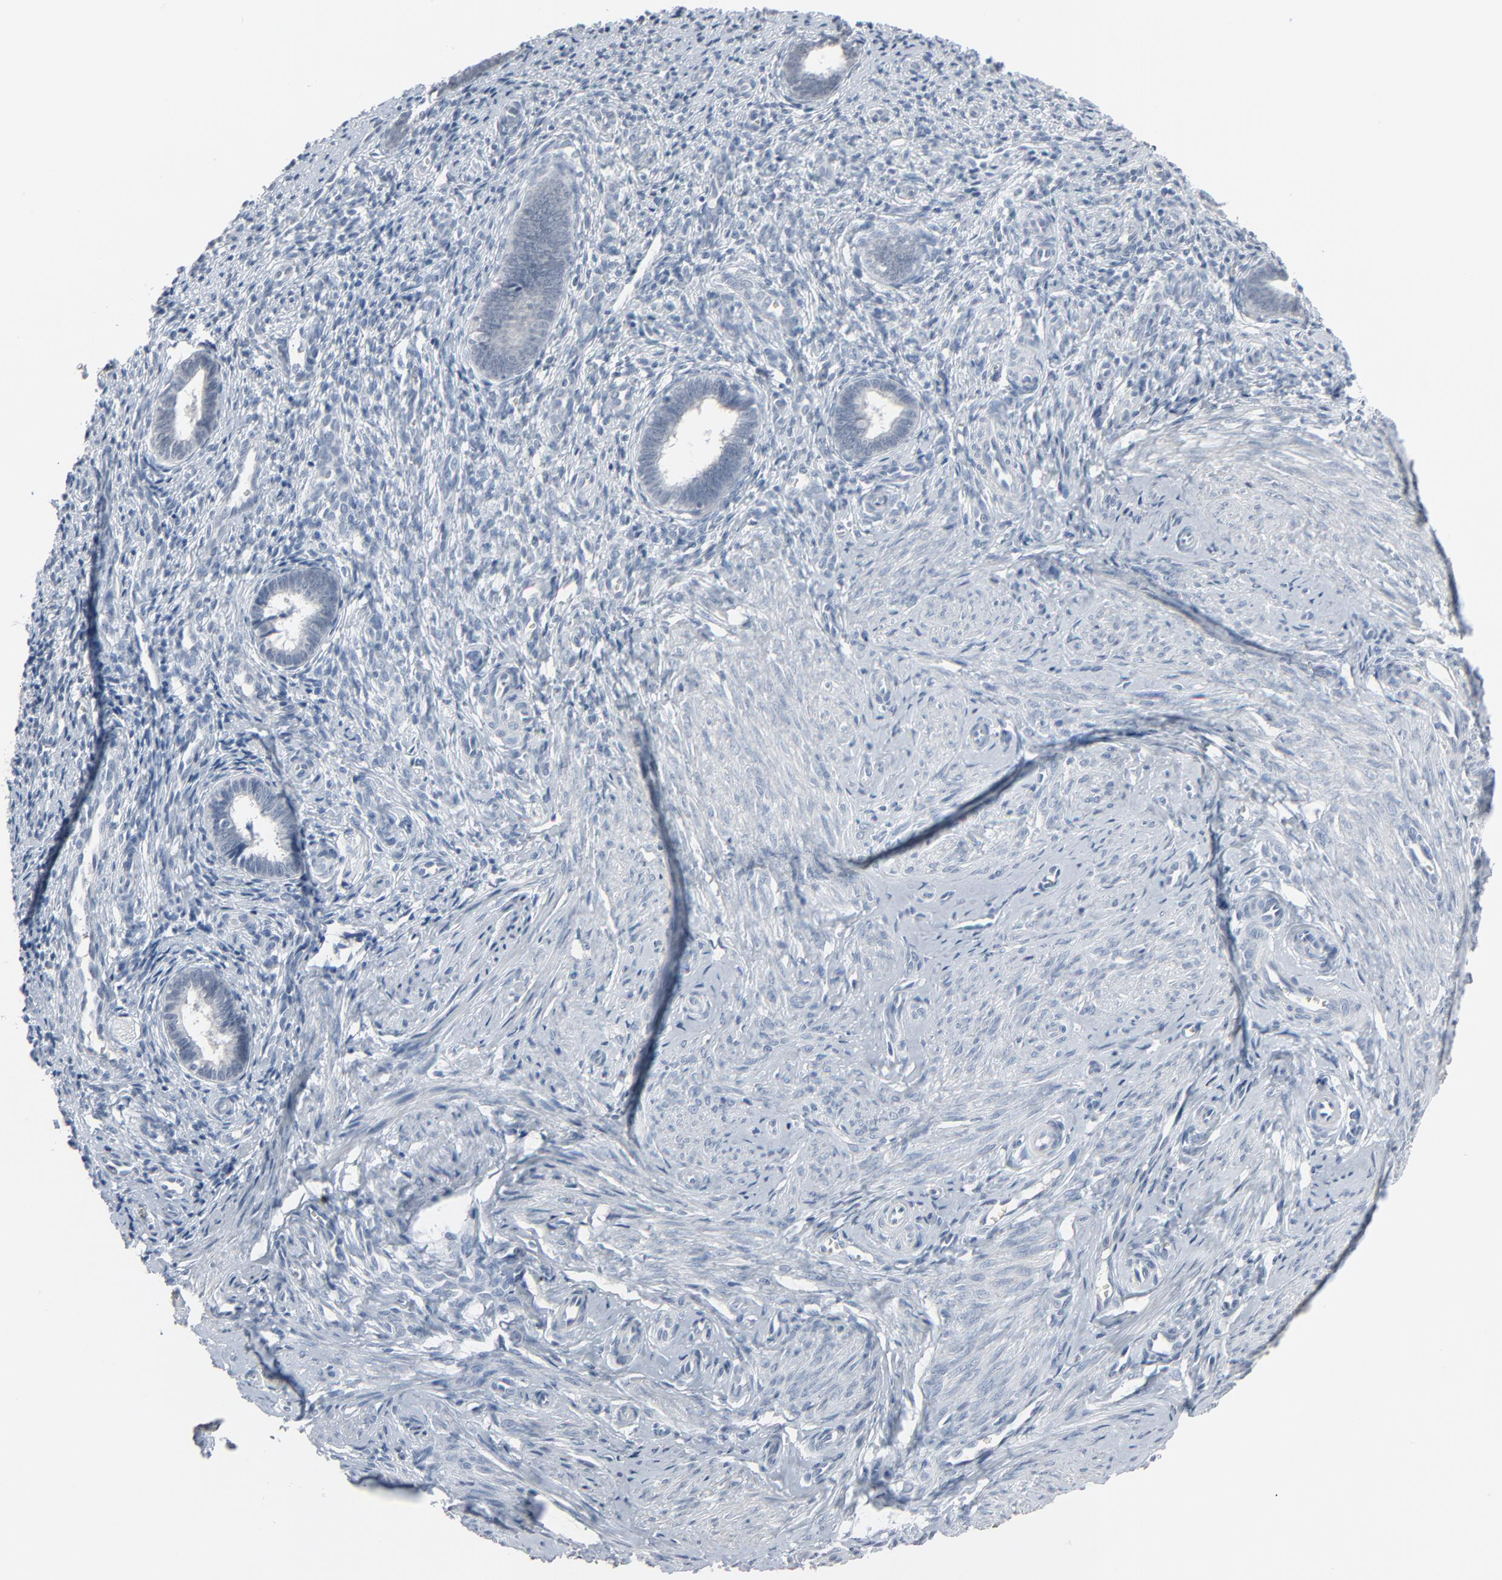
{"staining": {"intensity": "negative", "quantity": "none", "location": "none"}, "tissue": "endometrium", "cell_type": "Cells in endometrial stroma", "image_type": "normal", "snomed": [{"axis": "morphology", "description": "Normal tissue, NOS"}, {"axis": "topography", "description": "Endometrium"}], "caption": "Cells in endometrial stroma are negative for brown protein staining in unremarkable endometrium.", "gene": "SAGE1", "patient": {"sex": "female", "age": 27}}